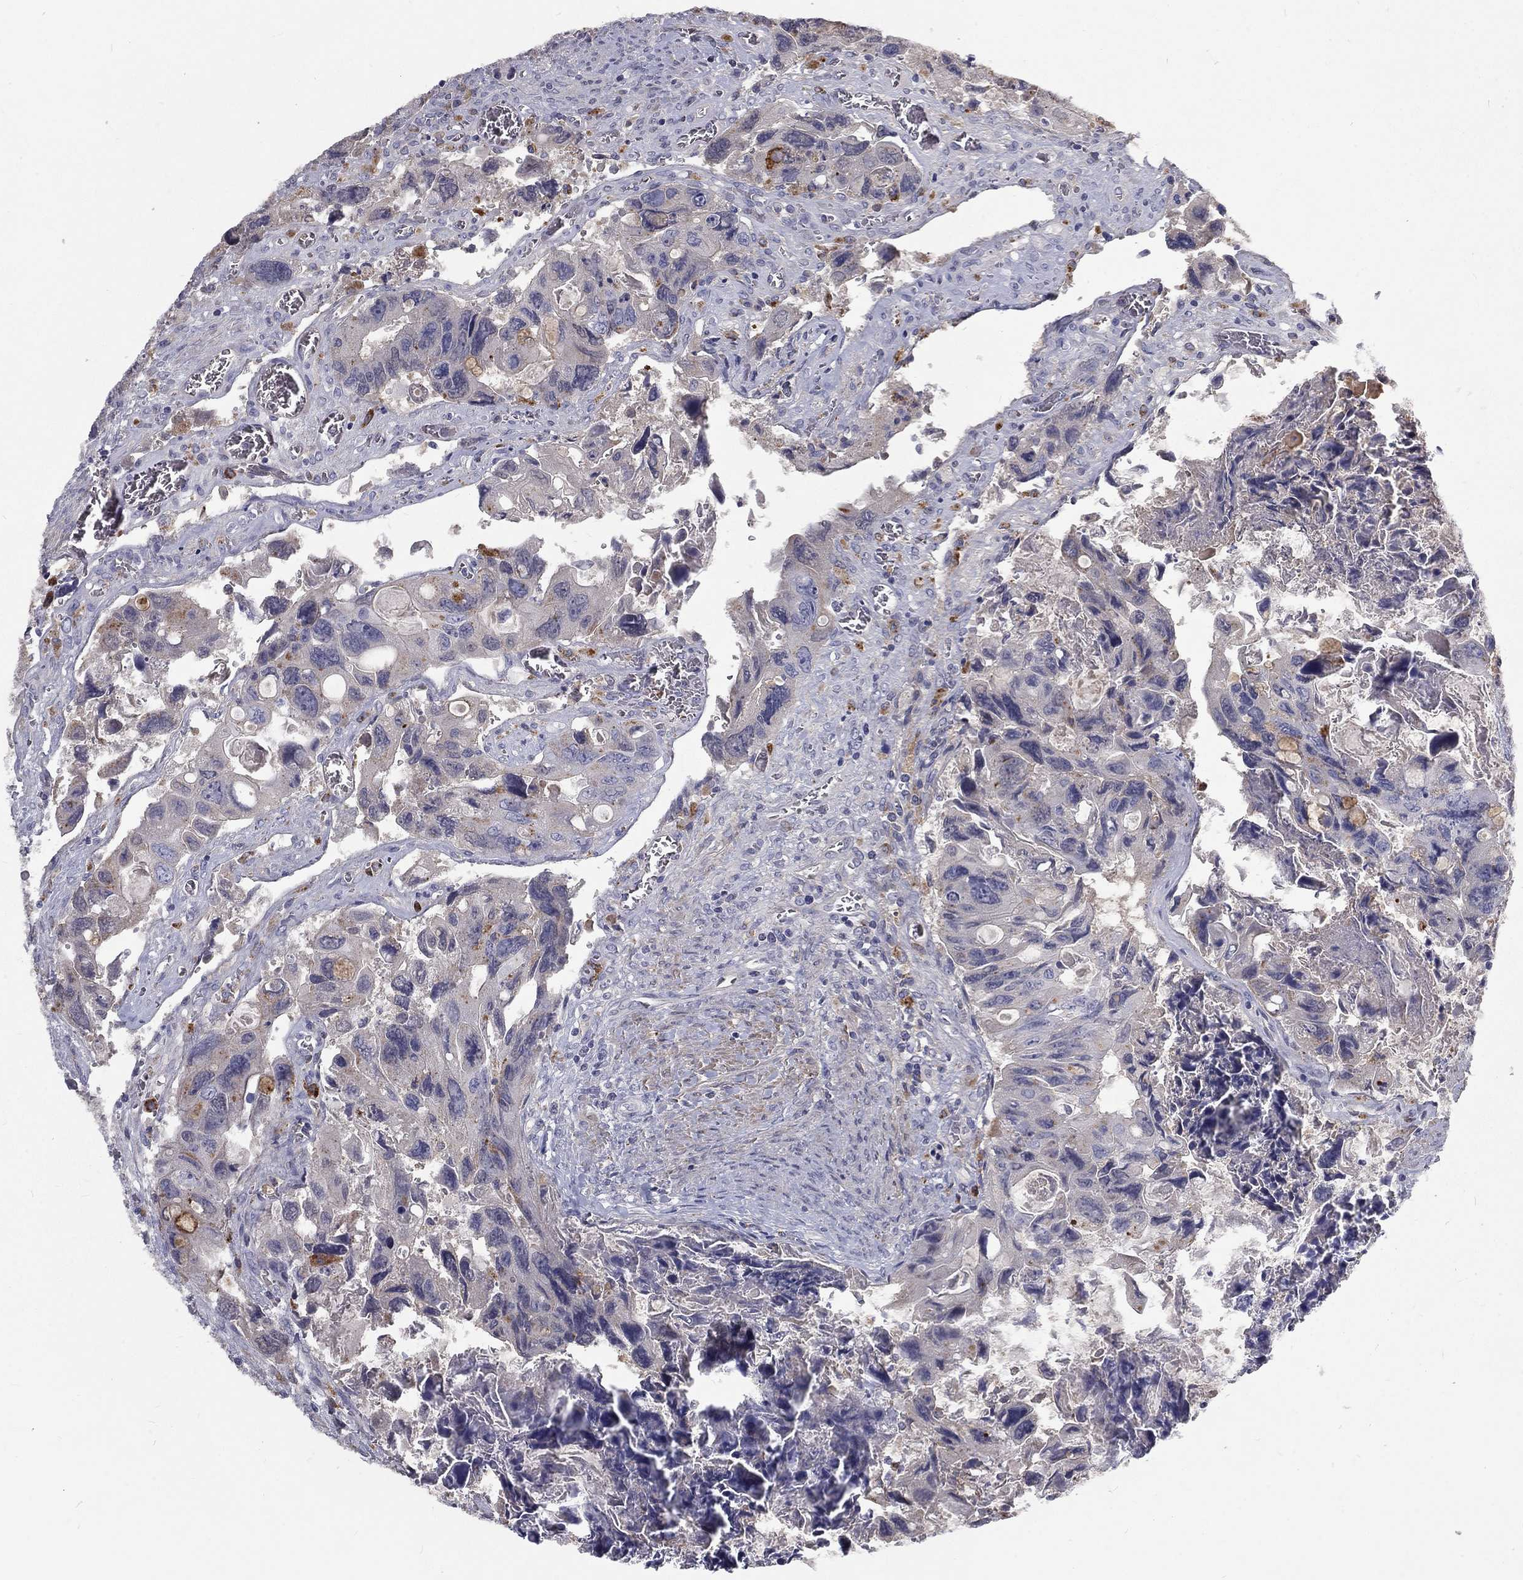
{"staining": {"intensity": "strong", "quantity": "<25%", "location": "cytoplasmic/membranous"}, "tissue": "colorectal cancer", "cell_type": "Tumor cells", "image_type": "cancer", "snomed": [{"axis": "morphology", "description": "Adenocarcinoma, NOS"}, {"axis": "topography", "description": "Rectum"}], "caption": "Colorectal adenocarcinoma stained with a protein marker reveals strong staining in tumor cells.", "gene": "EPDR1", "patient": {"sex": "male", "age": 62}}